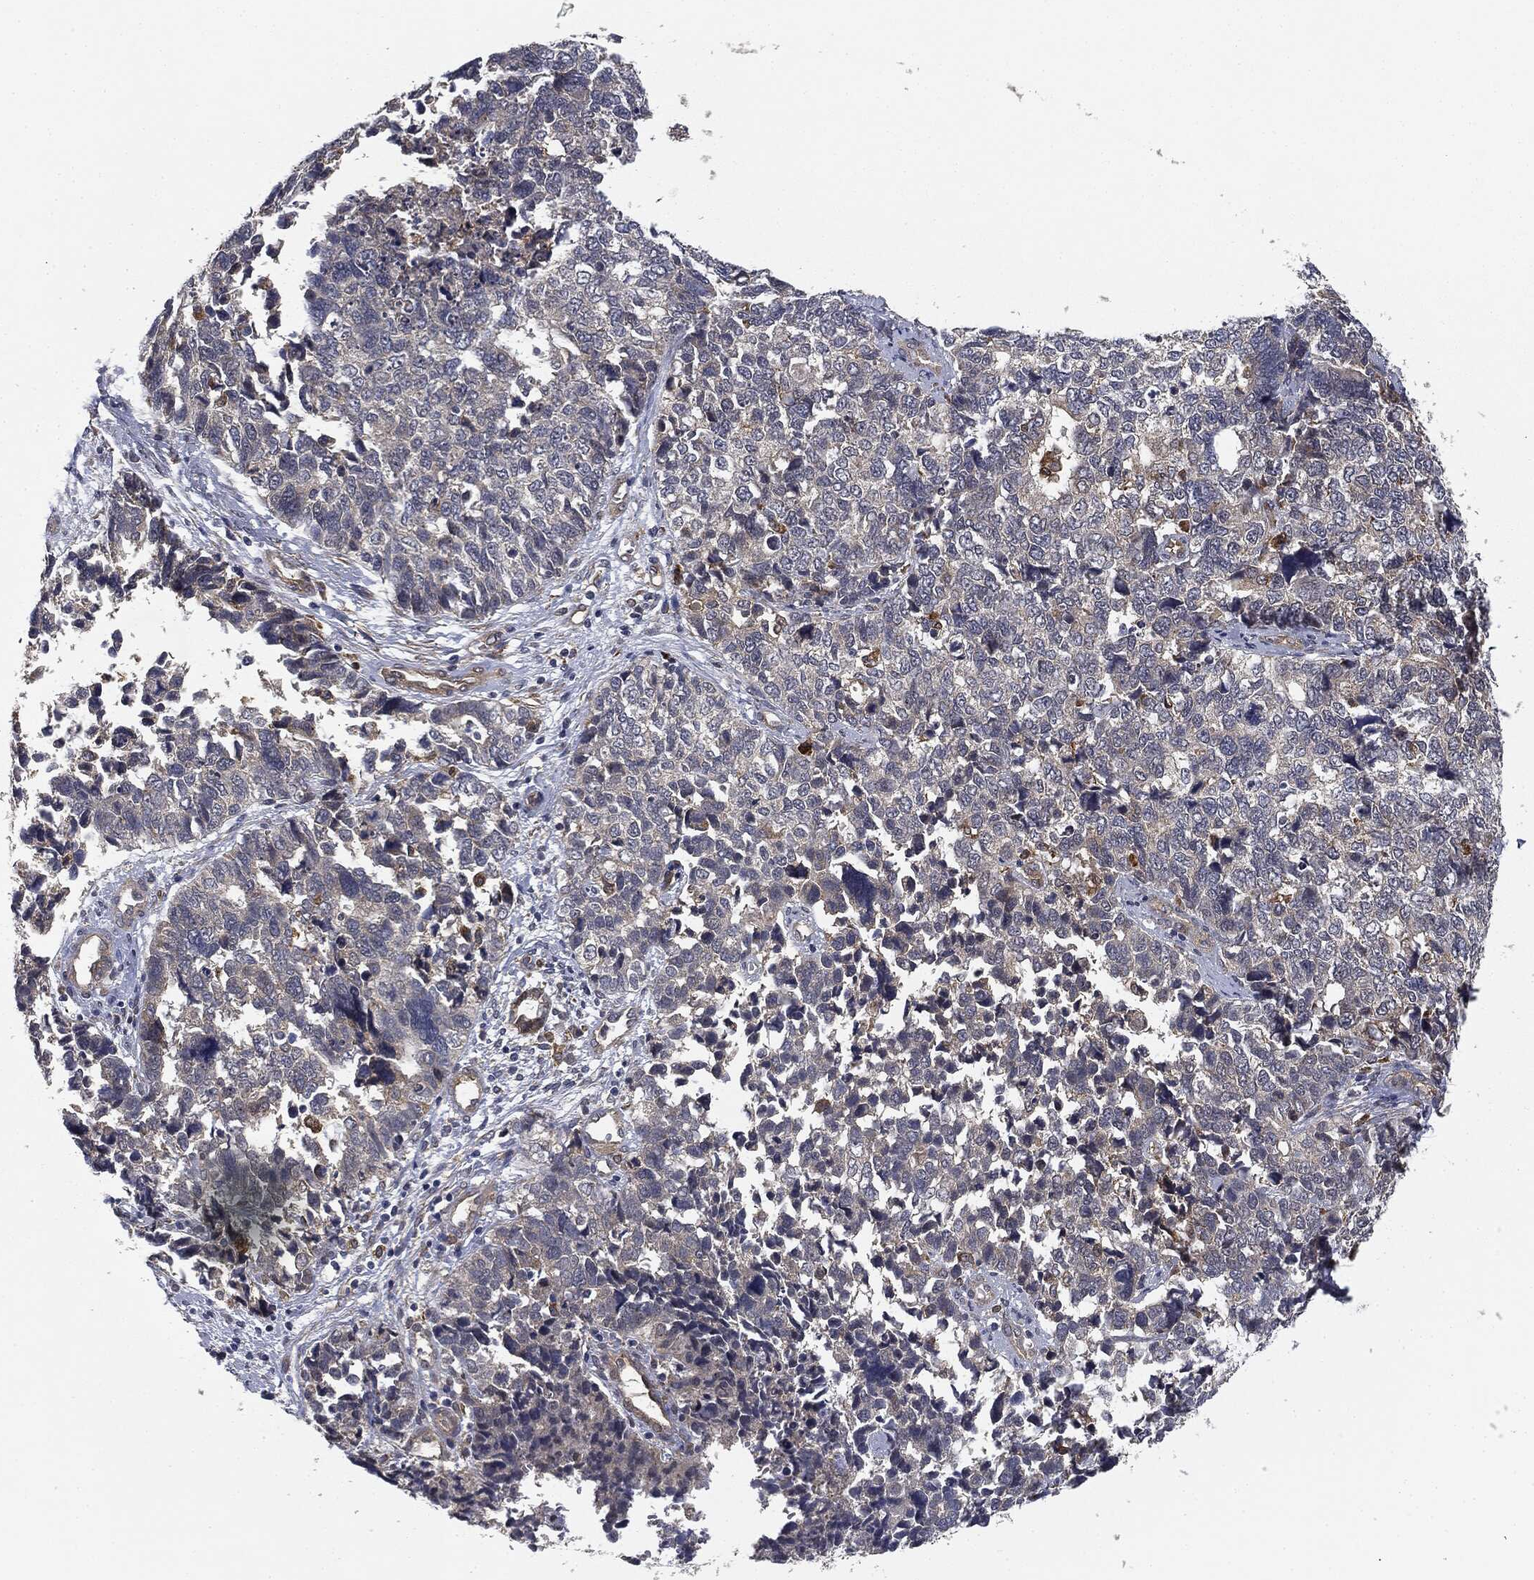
{"staining": {"intensity": "negative", "quantity": "none", "location": "none"}, "tissue": "cervical cancer", "cell_type": "Tumor cells", "image_type": "cancer", "snomed": [{"axis": "morphology", "description": "Squamous cell carcinoma, NOS"}, {"axis": "topography", "description": "Cervix"}], "caption": "Squamous cell carcinoma (cervical) was stained to show a protein in brown. There is no significant positivity in tumor cells.", "gene": "MIER2", "patient": {"sex": "female", "age": 63}}